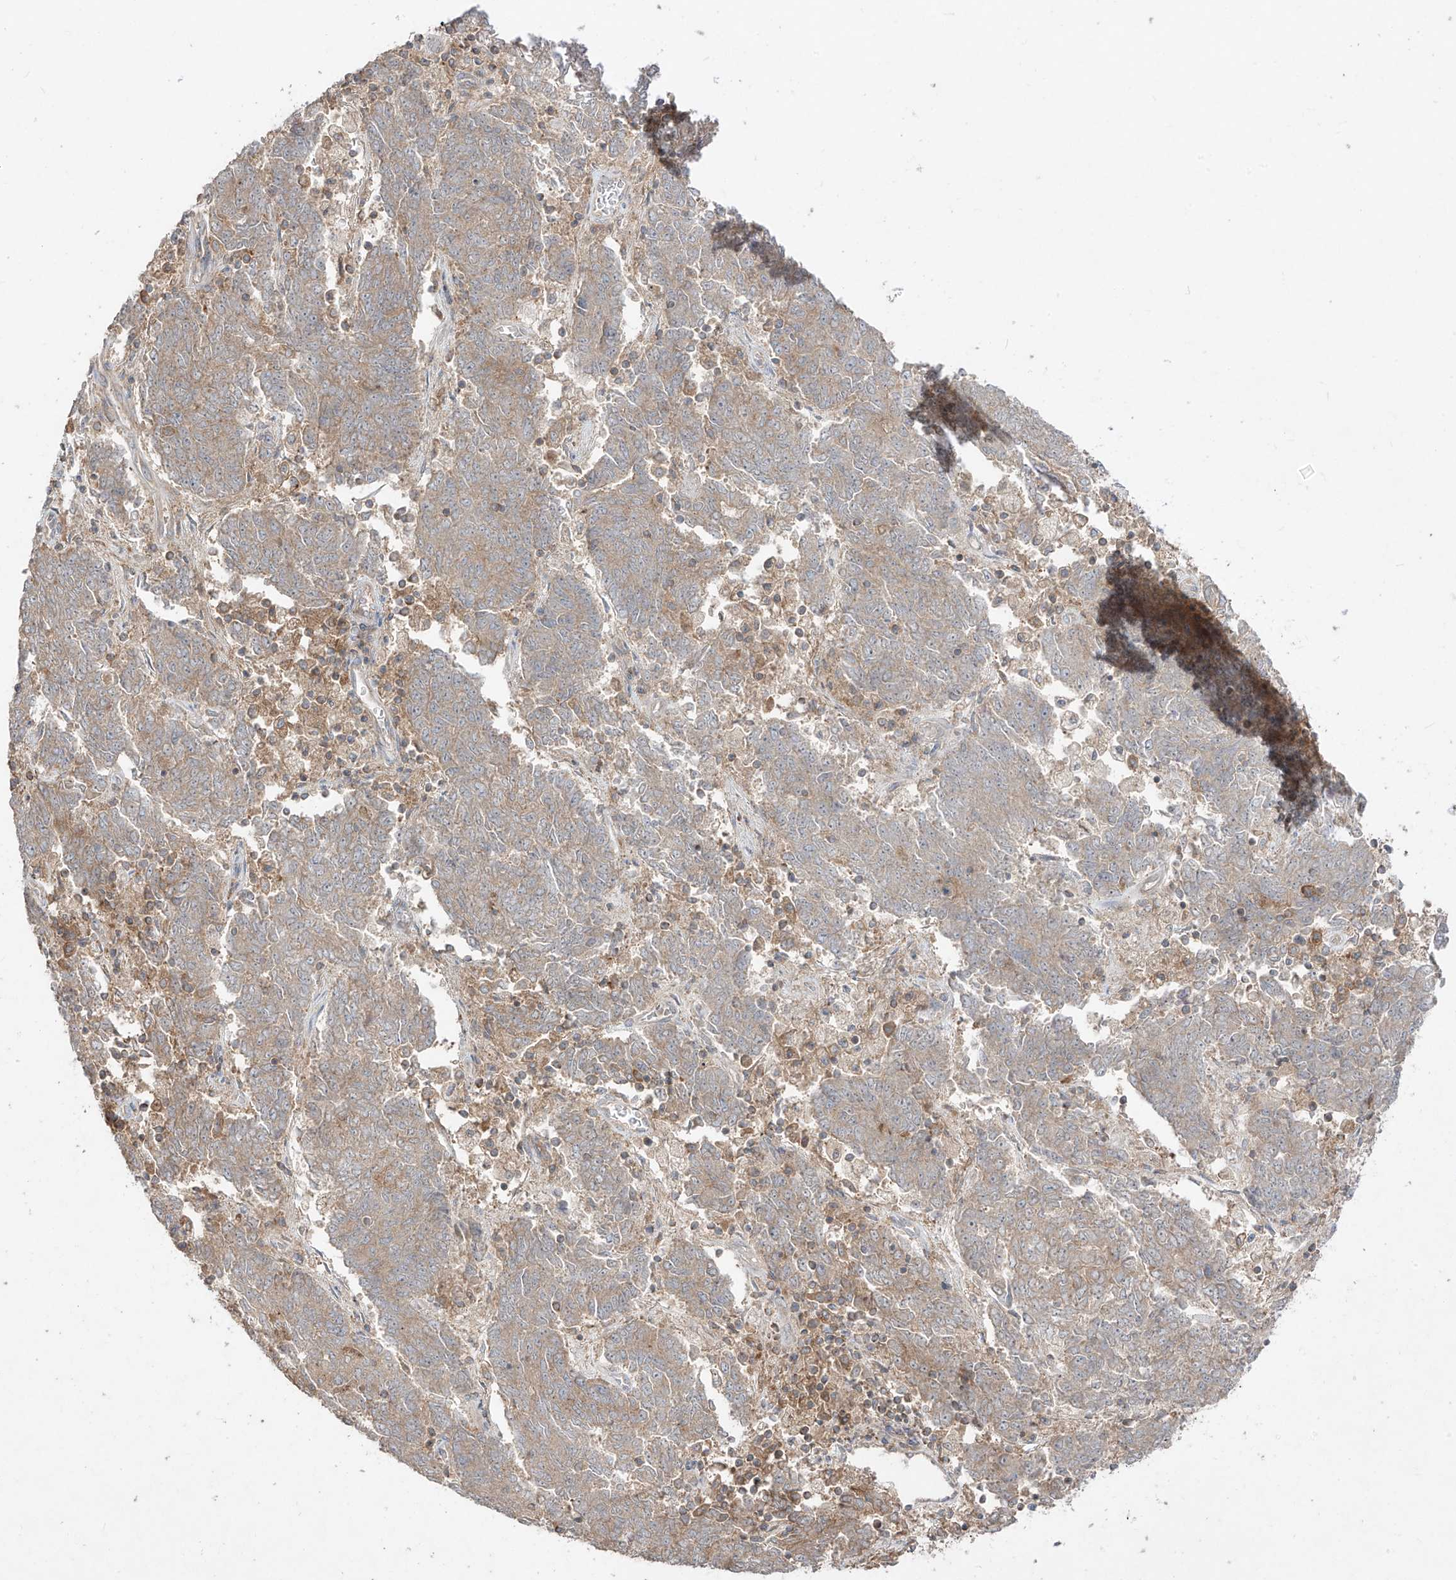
{"staining": {"intensity": "weak", "quantity": ">75%", "location": "cytoplasmic/membranous"}, "tissue": "endometrial cancer", "cell_type": "Tumor cells", "image_type": "cancer", "snomed": [{"axis": "morphology", "description": "Adenocarcinoma, NOS"}, {"axis": "topography", "description": "Endometrium"}], "caption": "Human adenocarcinoma (endometrial) stained with a protein marker displays weak staining in tumor cells.", "gene": "LDAH", "patient": {"sex": "female", "age": 80}}